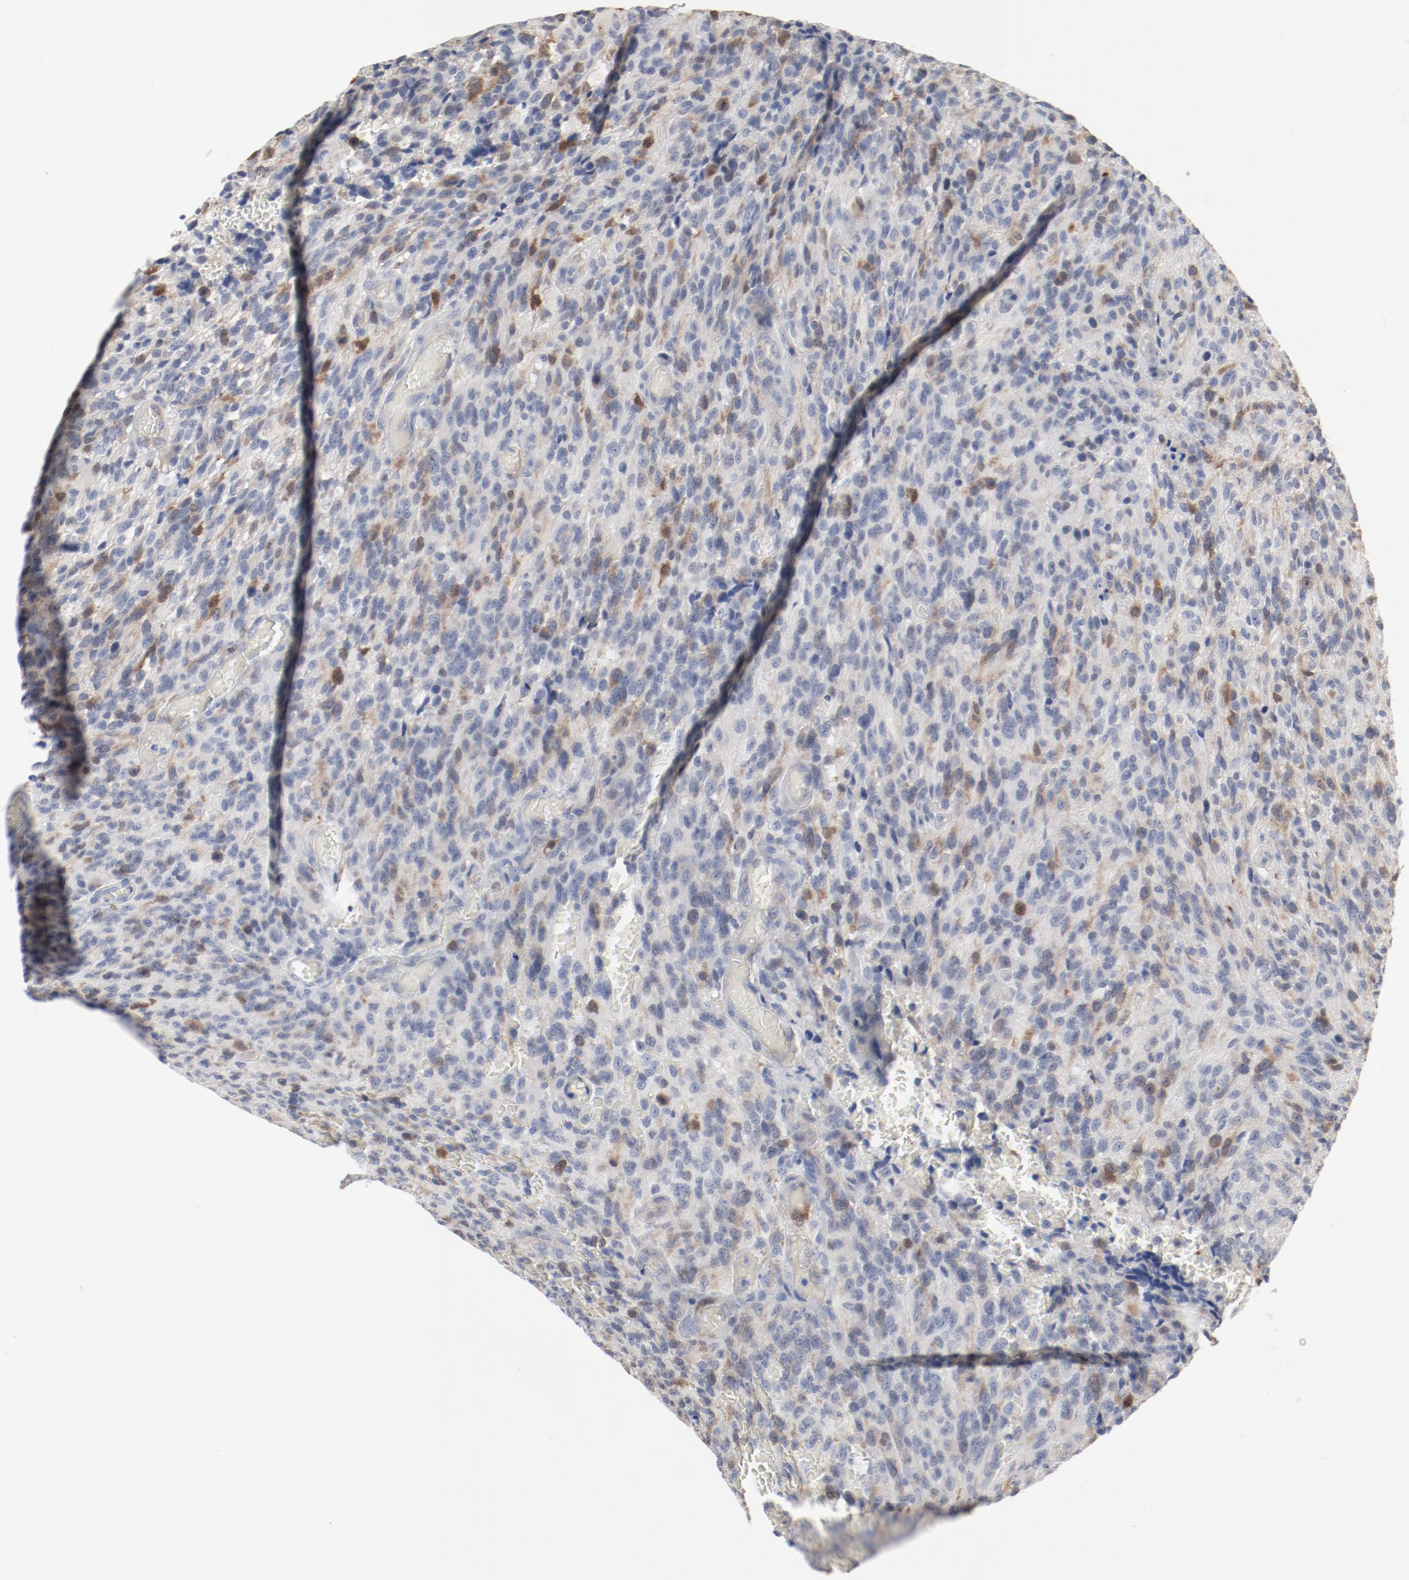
{"staining": {"intensity": "moderate", "quantity": "<25%", "location": "cytoplasmic/membranous,nuclear"}, "tissue": "glioma", "cell_type": "Tumor cells", "image_type": "cancer", "snomed": [{"axis": "morphology", "description": "Normal tissue, NOS"}, {"axis": "morphology", "description": "Glioma, malignant, High grade"}, {"axis": "topography", "description": "Cerebral cortex"}], "caption": "Glioma was stained to show a protein in brown. There is low levels of moderate cytoplasmic/membranous and nuclear positivity in approximately <25% of tumor cells. The staining is performed using DAB brown chromogen to label protein expression. The nuclei are counter-stained blue using hematoxylin.", "gene": "CDK1", "patient": {"sex": "male", "age": 56}}